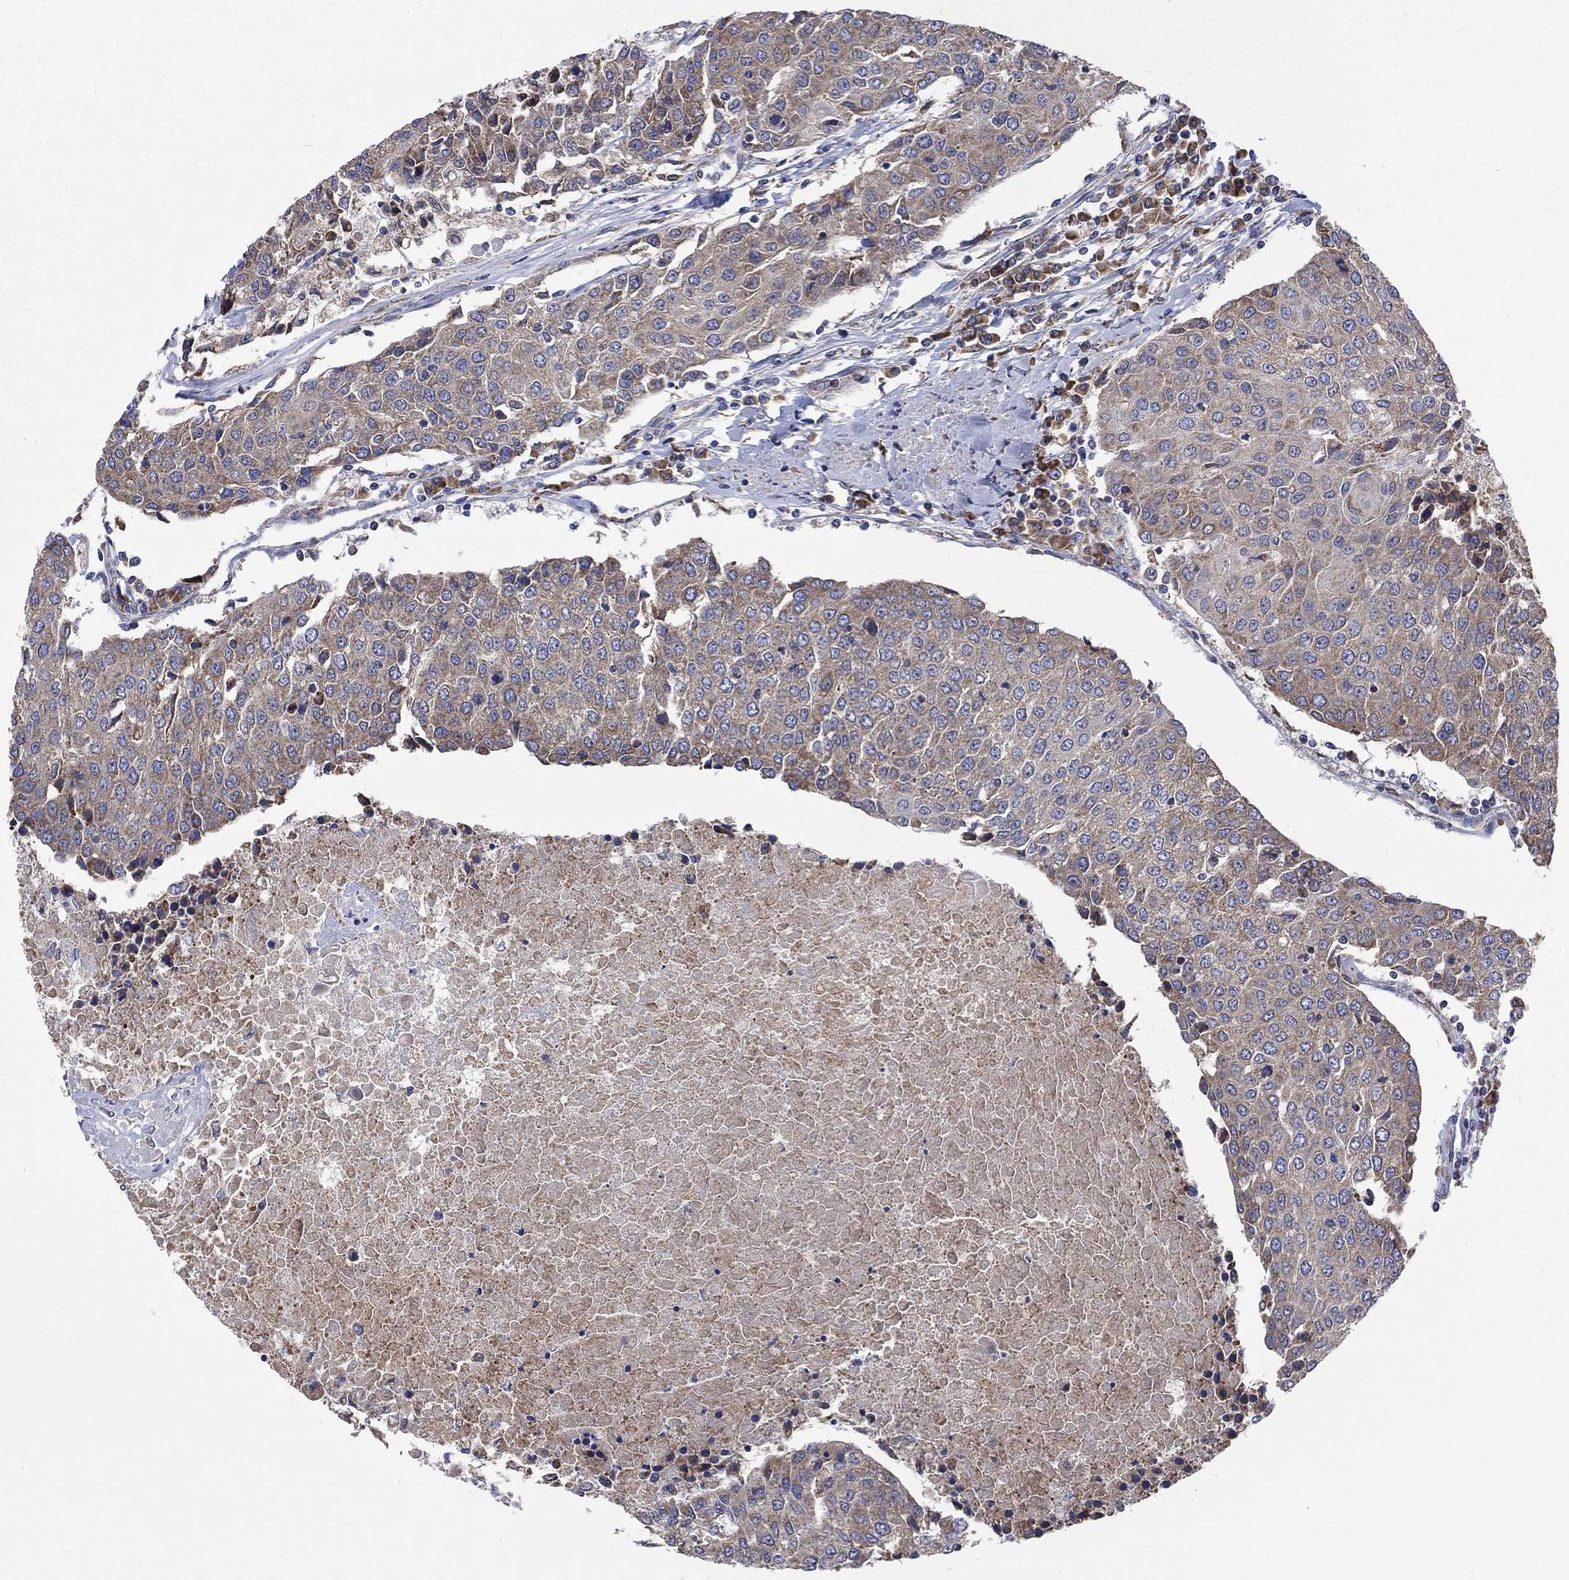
{"staining": {"intensity": "weak", "quantity": "25%-75%", "location": "cytoplasmic/membranous"}, "tissue": "urothelial cancer", "cell_type": "Tumor cells", "image_type": "cancer", "snomed": [{"axis": "morphology", "description": "Urothelial carcinoma, High grade"}, {"axis": "topography", "description": "Urinary bladder"}], "caption": "Urothelial carcinoma (high-grade) stained with DAB (3,3'-diaminobenzidine) immunohistochemistry (IHC) reveals low levels of weak cytoplasmic/membranous positivity in approximately 25%-75% of tumor cells. (brown staining indicates protein expression, while blue staining denotes nuclei).", "gene": "RPLP0", "patient": {"sex": "female", "age": 85}}